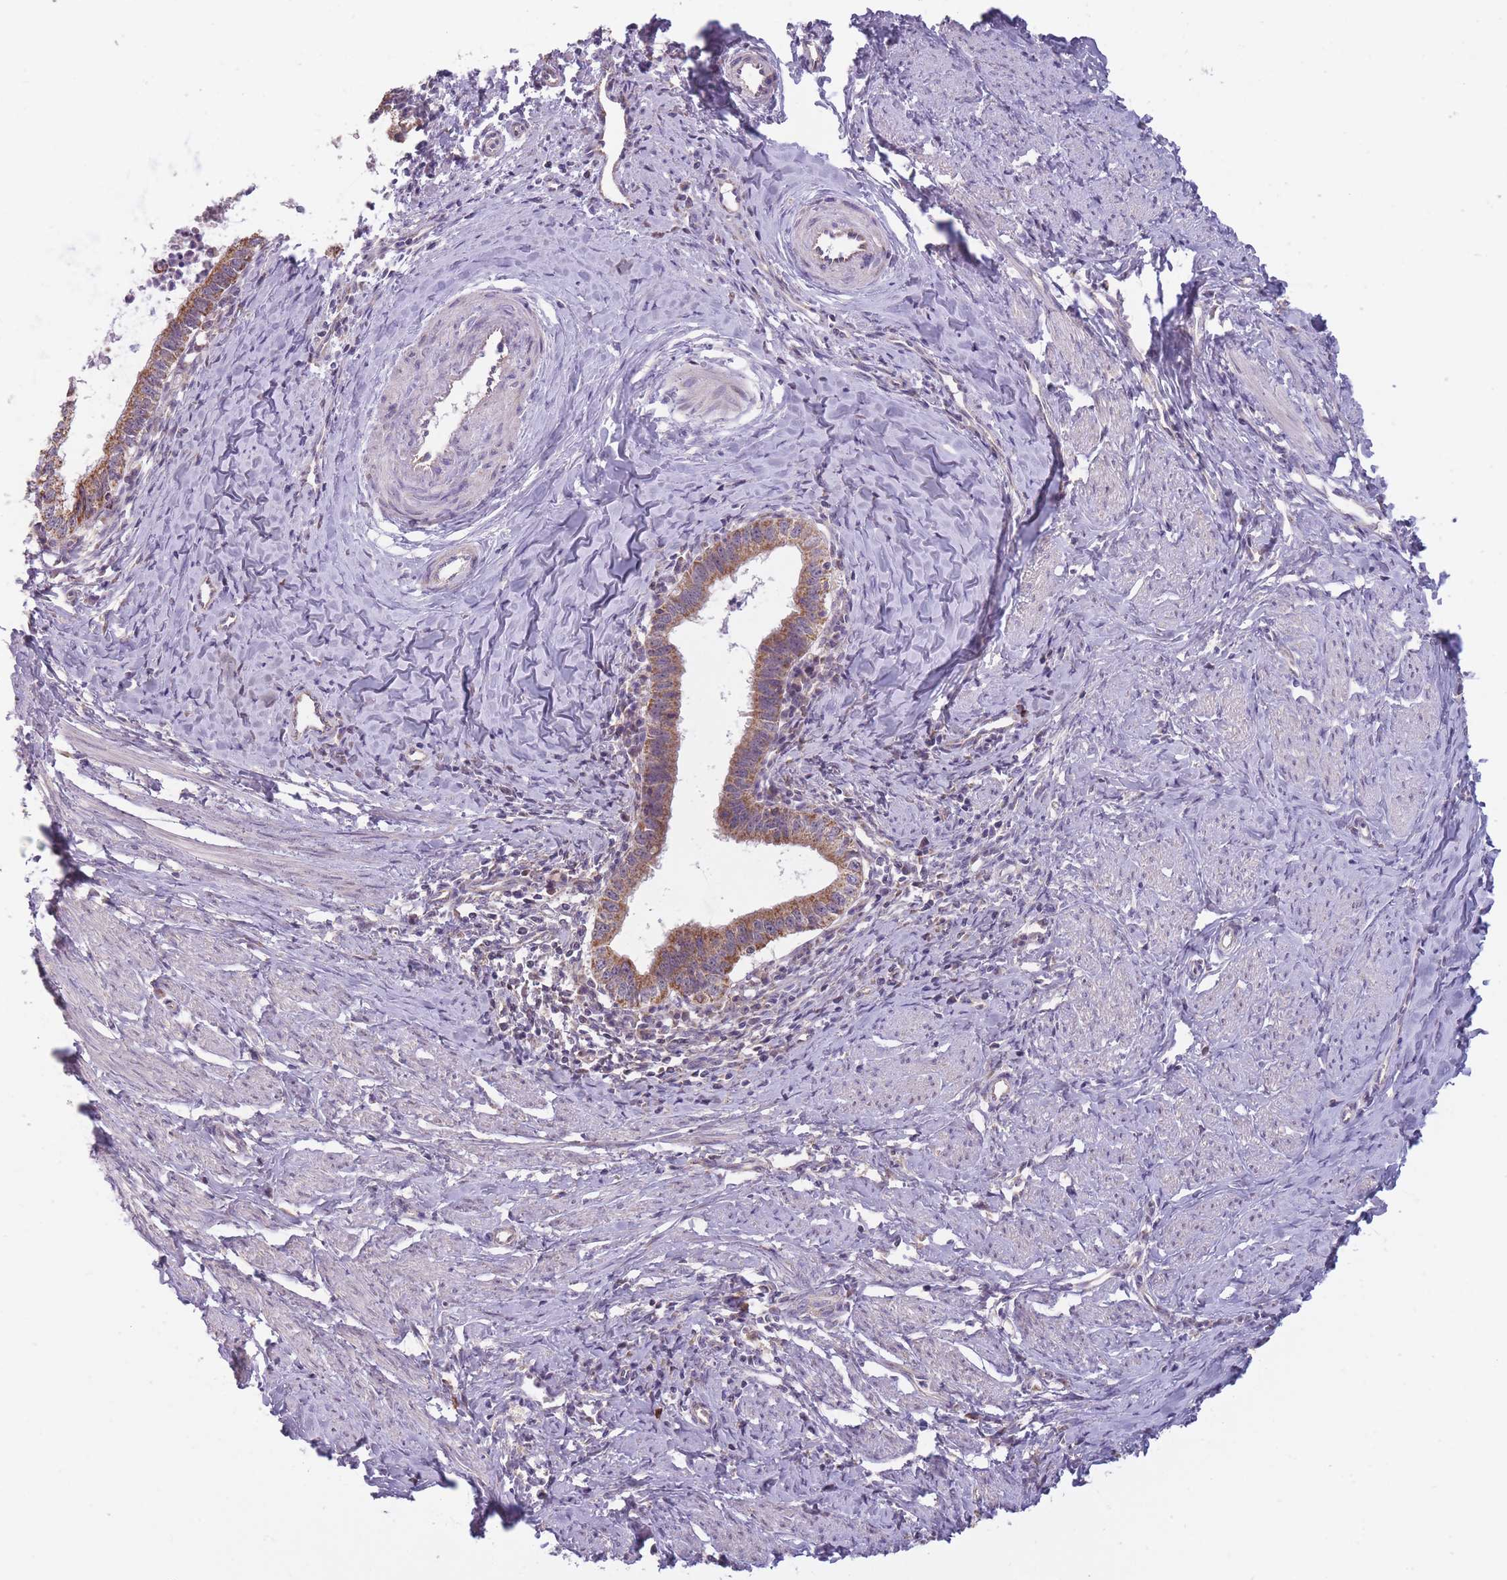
{"staining": {"intensity": "moderate", "quantity": ">75%", "location": "cytoplasmic/membranous"}, "tissue": "cervical cancer", "cell_type": "Tumor cells", "image_type": "cancer", "snomed": [{"axis": "morphology", "description": "Adenocarcinoma, NOS"}, {"axis": "topography", "description": "Cervix"}], "caption": "Immunohistochemistry (IHC) micrograph of neoplastic tissue: cervical cancer stained using immunohistochemistry reveals medium levels of moderate protein expression localized specifically in the cytoplasmic/membranous of tumor cells, appearing as a cytoplasmic/membranous brown color.", "gene": "MRPS18C", "patient": {"sex": "female", "age": 36}}